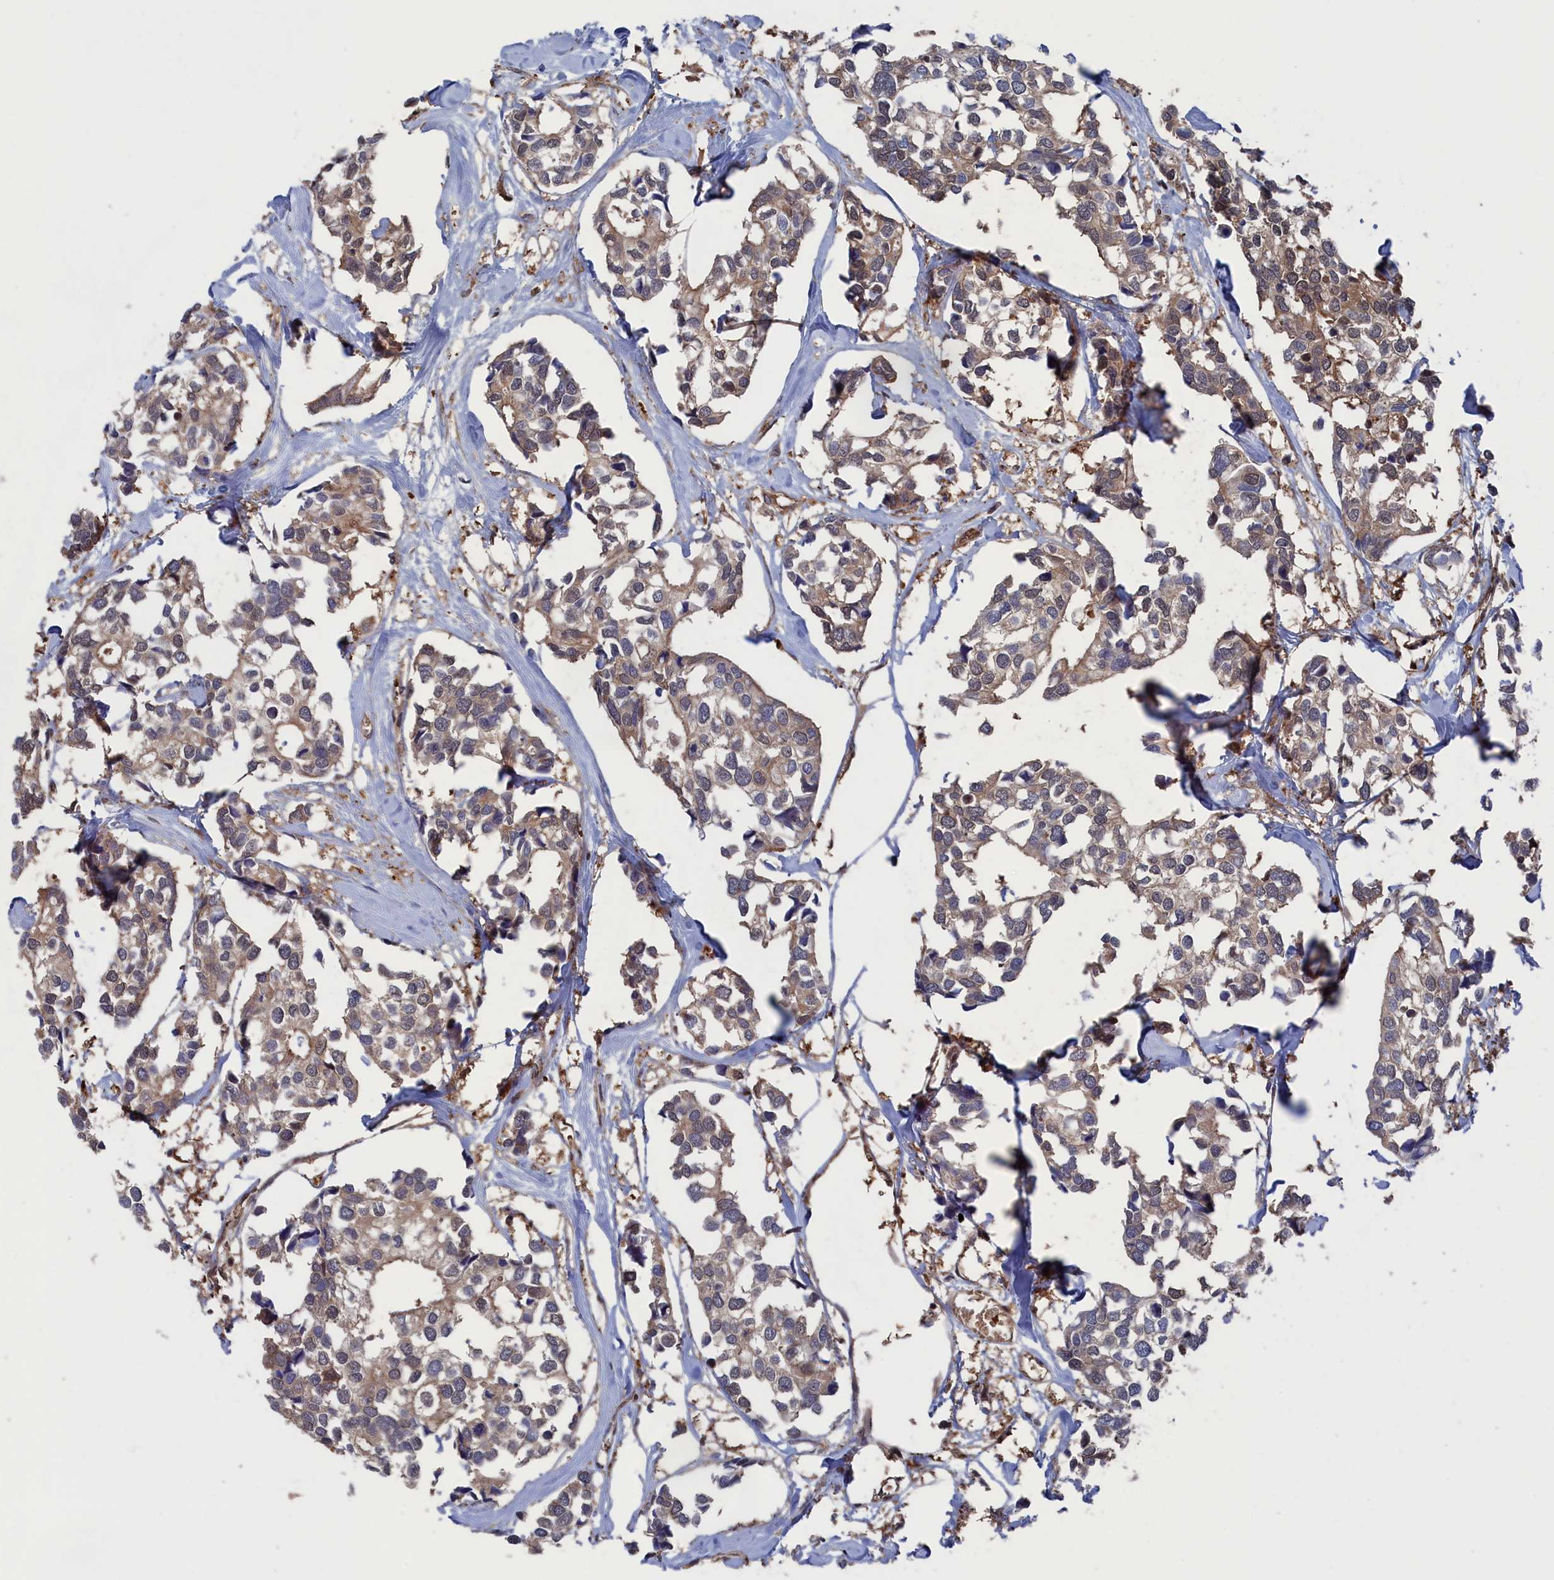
{"staining": {"intensity": "weak", "quantity": "25%-75%", "location": "cytoplasmic/membranous"}, "tissue": "breast cancer", "cell_type": "Tumor cells", "image_type": "cancer", "snomed": [{"axis": "morphology", "description": "Duct carcinoma"}, {"axis": "topography", "description": "Breast"}], "caption": "Immunohistochemistry (IHC) of intraductal carcinoma (breast) displays low levels of weak cytoplasmic/membranous expression in approximately 25%-75% of tumor cells.", "gene": "NUTF2", "patient": {"sex": "female", "age": 83}}